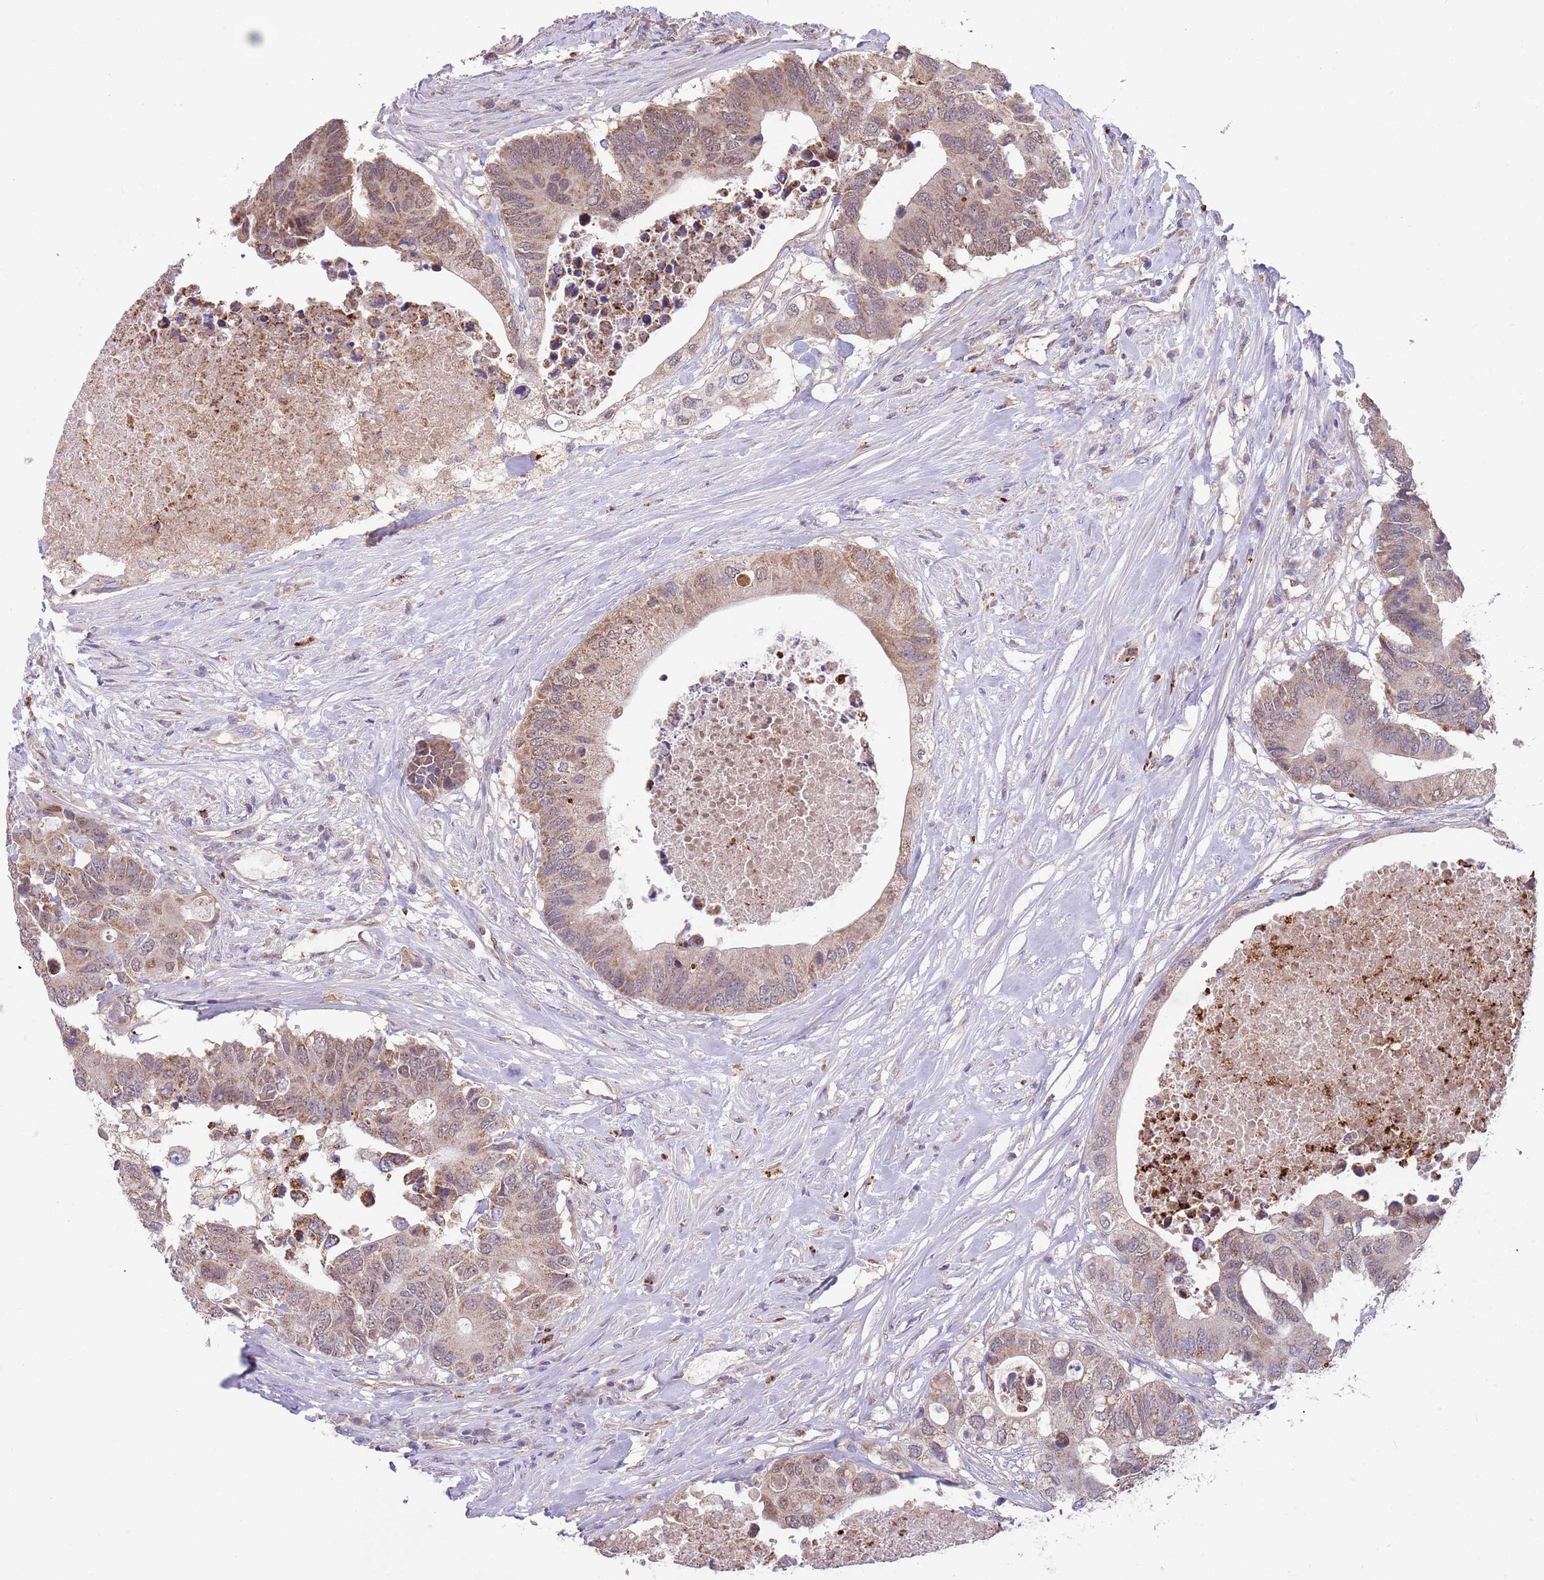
{"staining": {"intensity": "moderate", "quantity": "25%-75%", "location": "cytoplasmic/membranous,nuclear"}, "tissue": "colorectal cancer", "cell_type": "Tumor cells", "image_type": "cancer", "snomed": [{"axis": "morphology", "description": "Adenocarcinoma, NOS"}, {"axis": "topography", "description": "Colon"}], "caption": "Moderate cytoplasmic/membranous and nuclear staining is identified in about 25%-75% of tumor cells in colorectal cancer.", "gene": "DDT", "patient": {"sex": "male", "age": 71}}